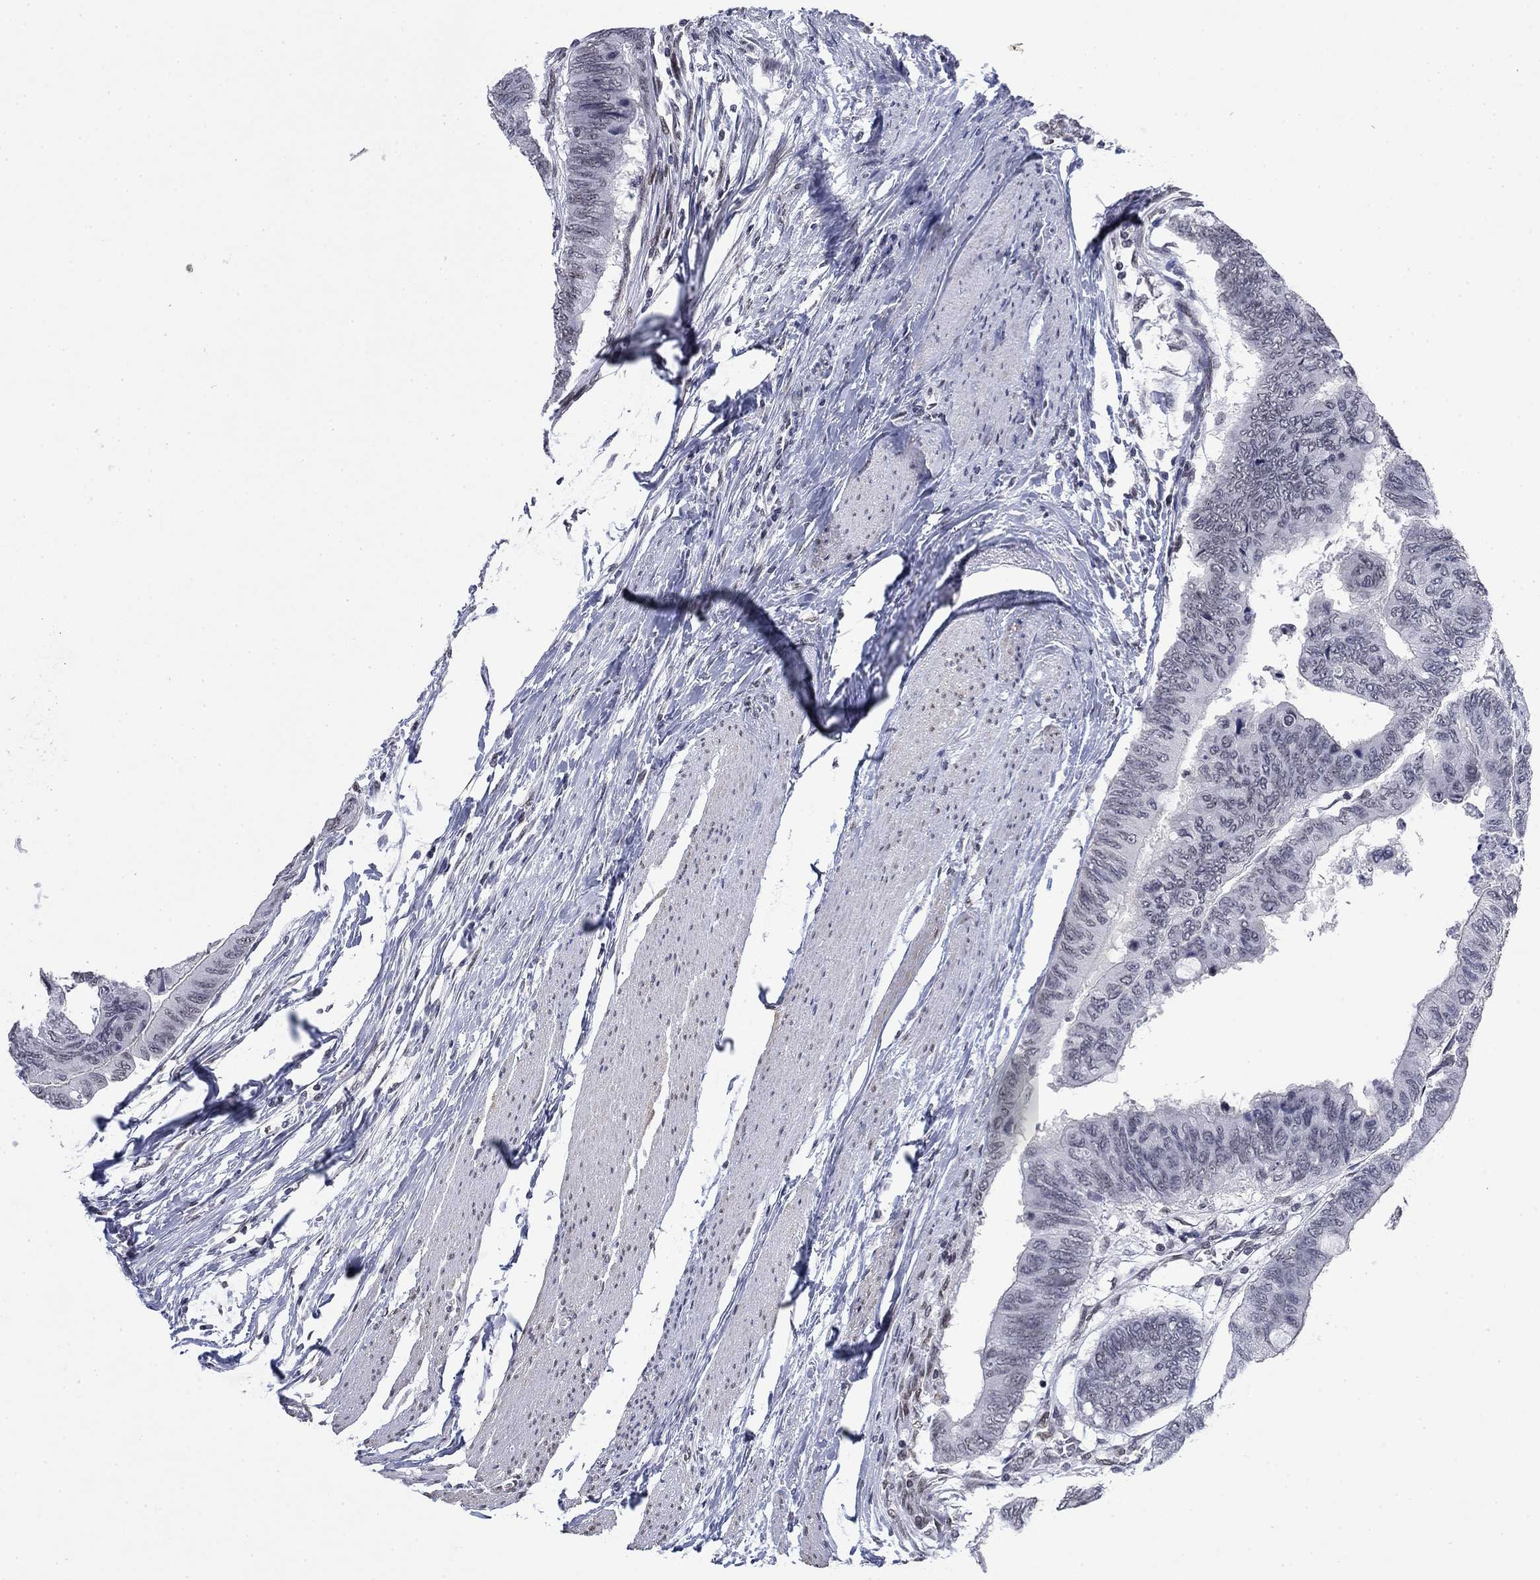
{"staining": {"intensity": "negative", "quantity": "none", "location": "none"}, "tissue": "colorectal cancer", "cell_type": "Tumor cells", "image_type": "cancer", "snomed": [{"axis": "morphology", "description": "Normal tissue, NOS"}, {"axis": "morphology", "description": "Adenocarcinoma, NOS"}, {"axis": "topography", "description": "Rectum"}, {"axis": "topography", "description": "Peripheral nerve tissue"}], "caption": "DAB (3,3'-diaminobenzidine) immunohistochemical staining of colorectal cancer (adenocarcinoma) reveals no significant positivity in tumor cells. The staining is performed using DAB (3,3'-diaminobenzidine) brown chromogen with nuclei counter-stained in using hematoxylin.", "gene": "TOR1AIP1", "patient": {"sex": "male", "age": 92}}